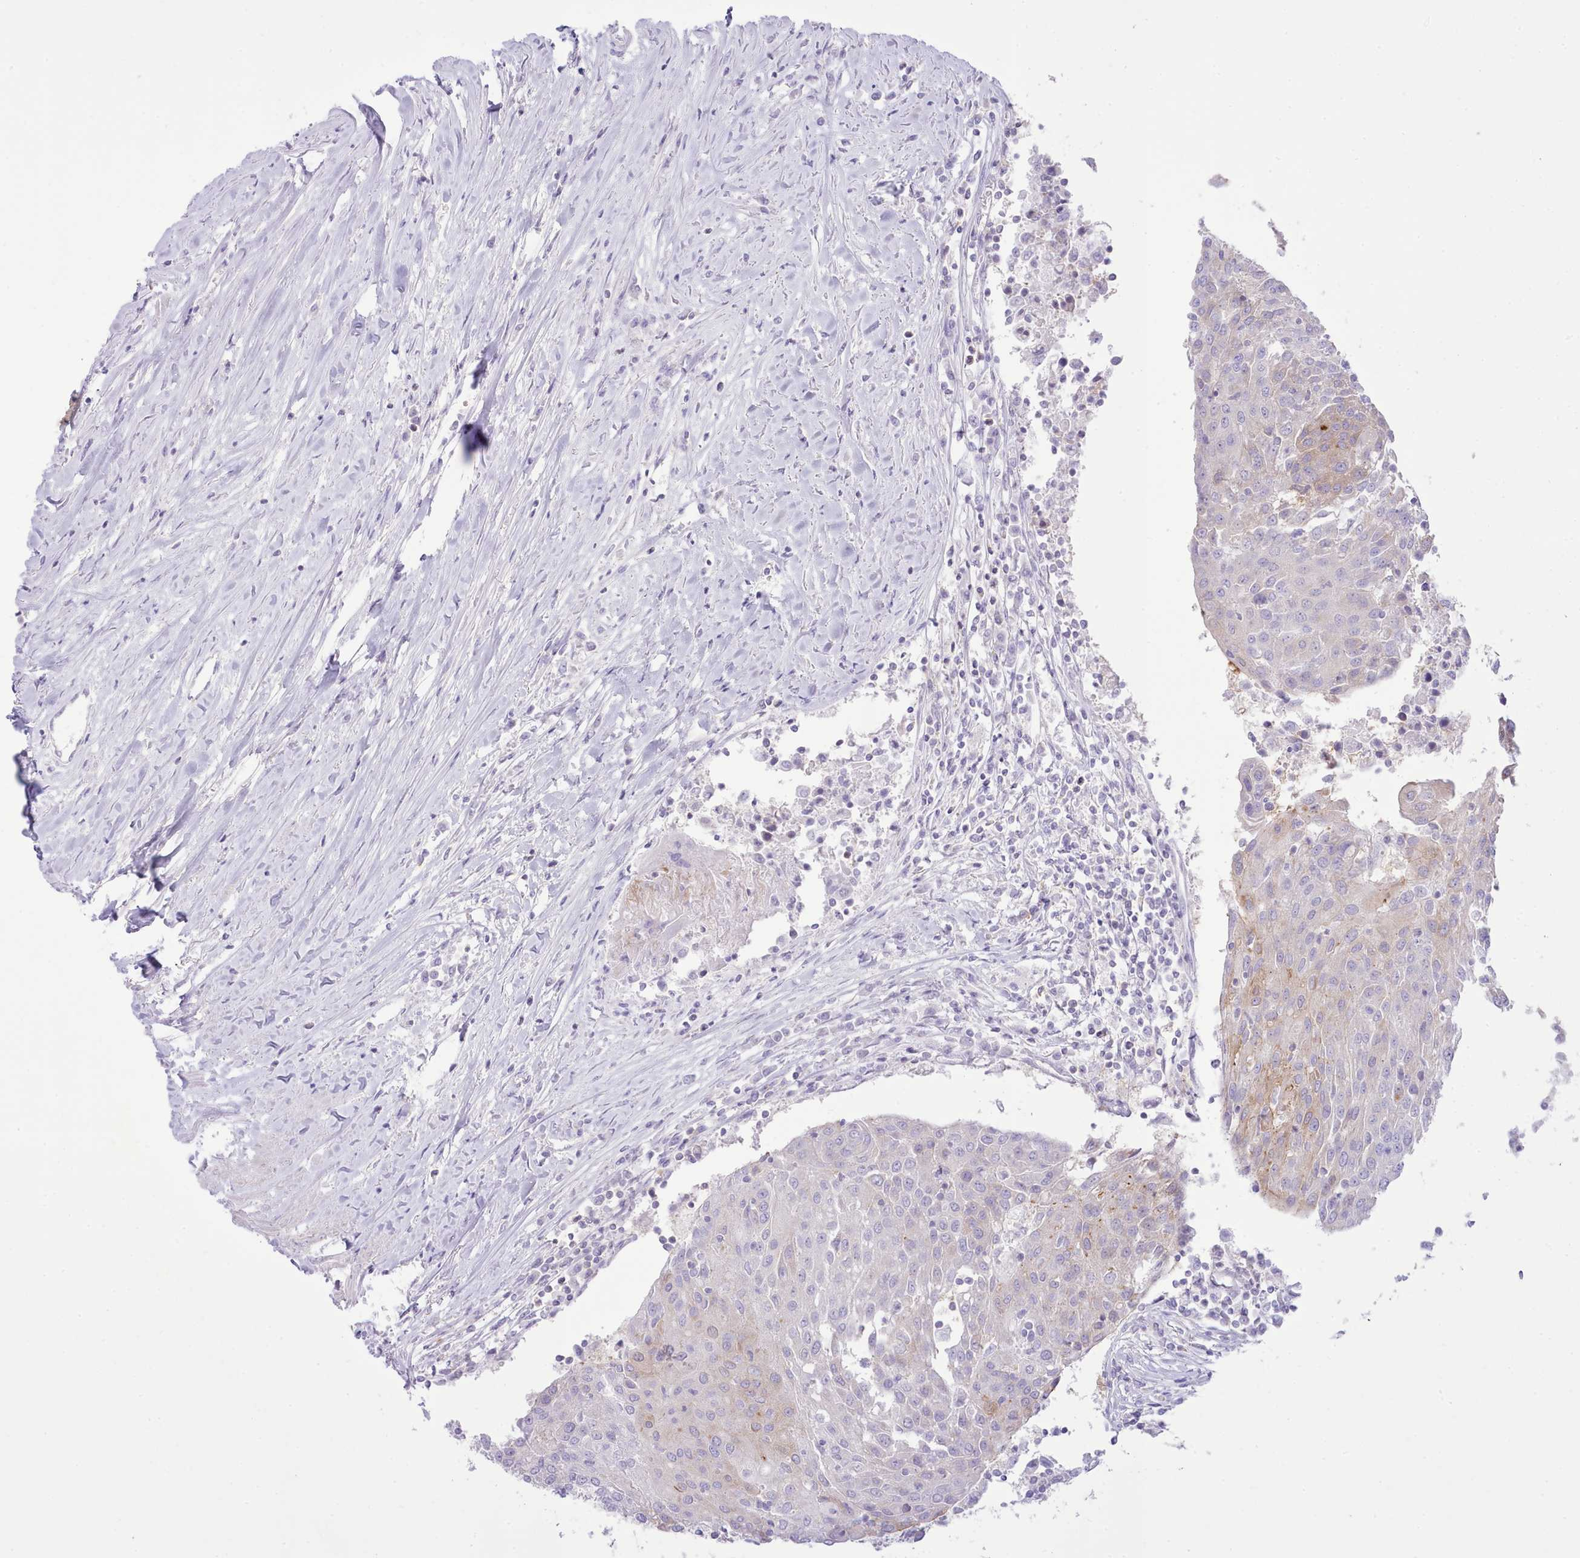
{"staining": {"intensity": "weak", "quantity": "<25%", "location": "cytoplasmic/membranous"}, "tissue": "urothelial cancer", "cell_type": "Tumor cells", "image_type": "cancer", "snomed": [{"axis": "morphology", "description": "Urothelial carcinoma, High grade"}, {"axis": "topography", "description": "Urinary bladder"}], "caption": "A histopathology image of human urothelial cancer is negative for staining in tumor cells.", "gene": "MDFI", "patient": {"sex": "female", "age": 85}}